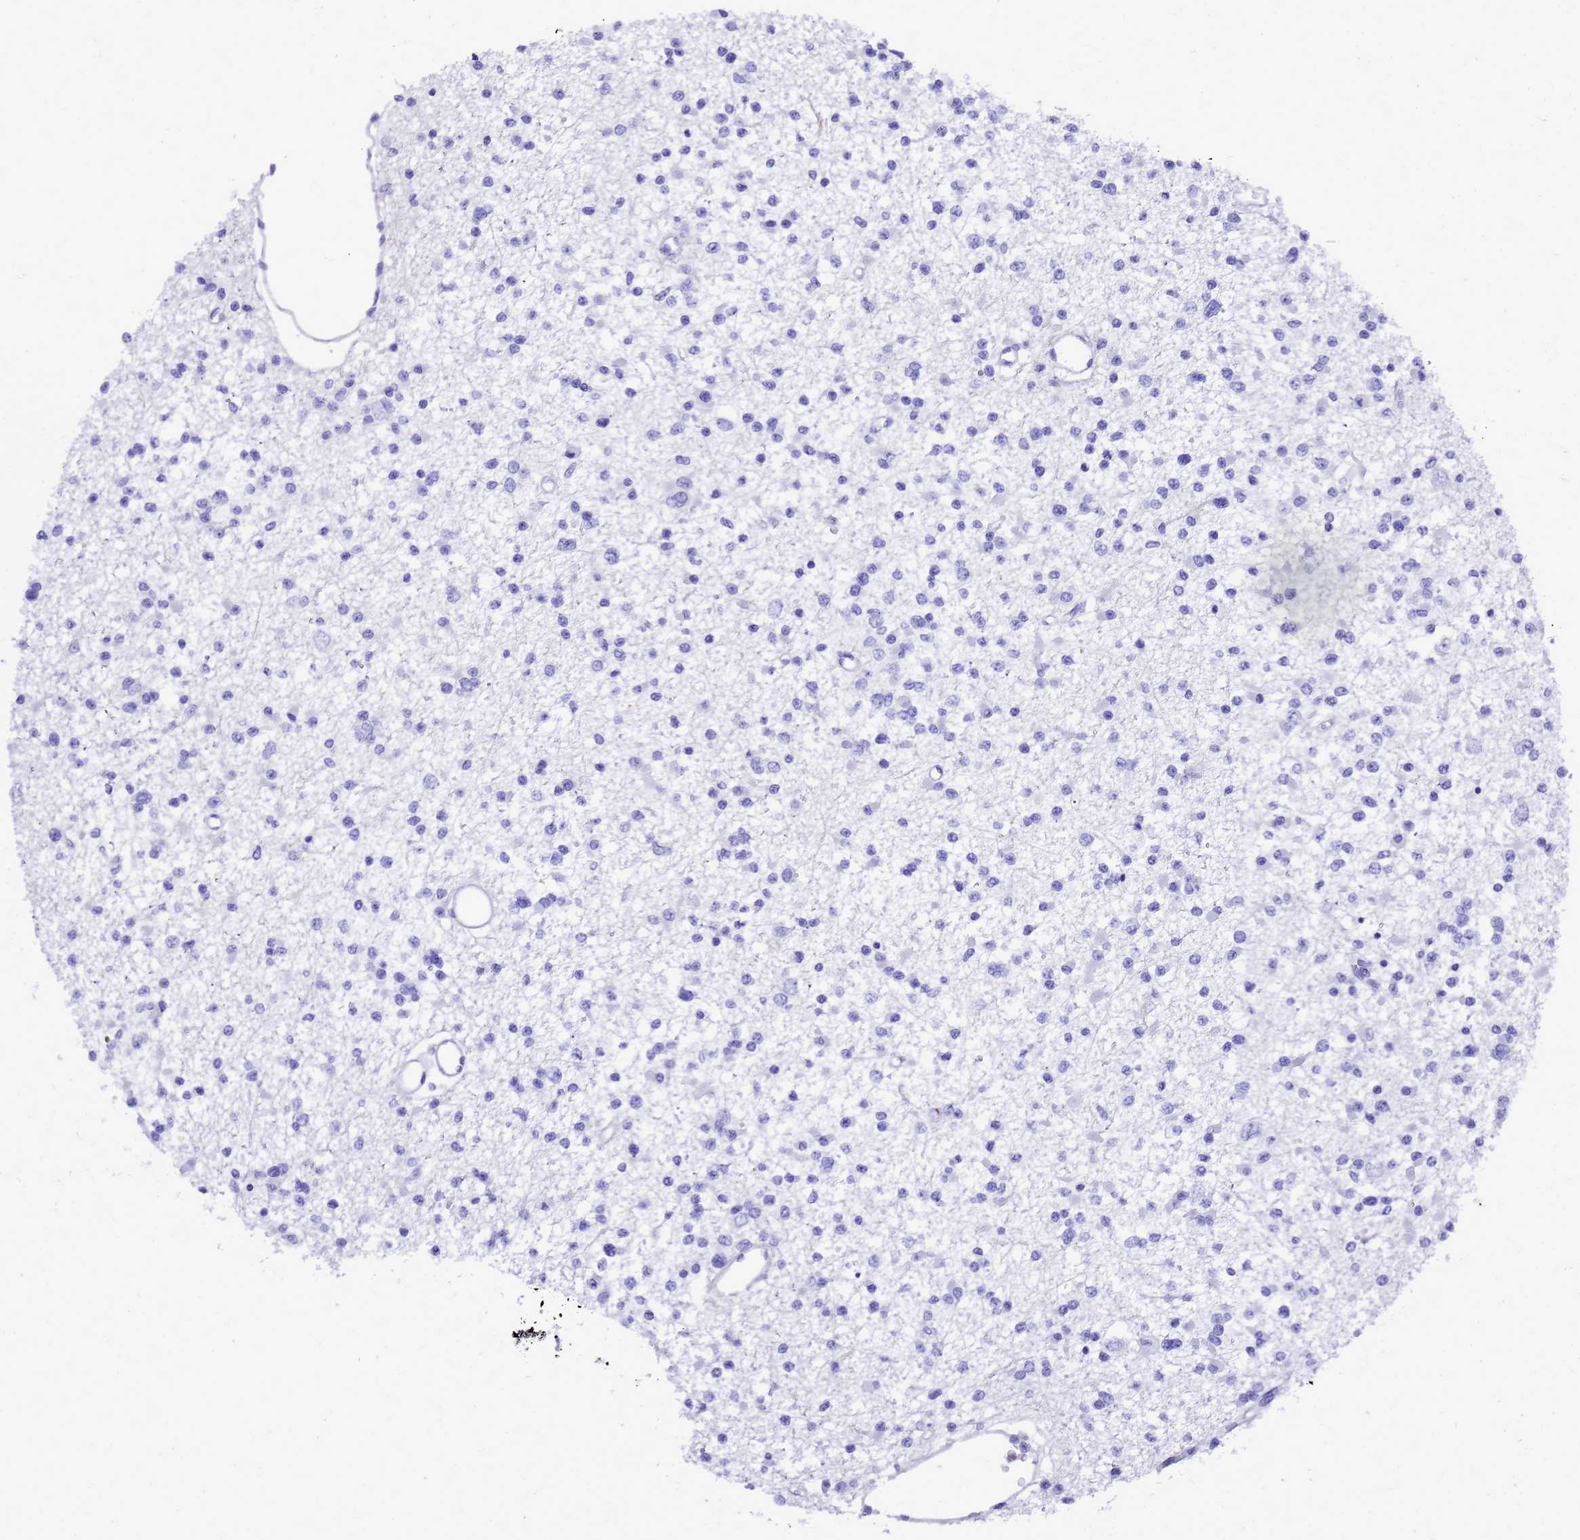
{"staining": {"intensity": "negative", "quantity": "none", "location": "none"}, "tissue": "glioma", "cell_type": "Tumor cells", "image_type": "cancer", "snomed": [{"axis": "morphology", "description": "Glioma, malignant, Low grade"}, {"axis": "topography", "description": "Brain"}], "caption": "The image exhibits no staining of tumor cells in malignant low-grade glioma. (DAB IHC visualized using brightfield microscopy, high magnification).", "gene": "SMIM21", "patient": {"sex": "female", "age": 22}}